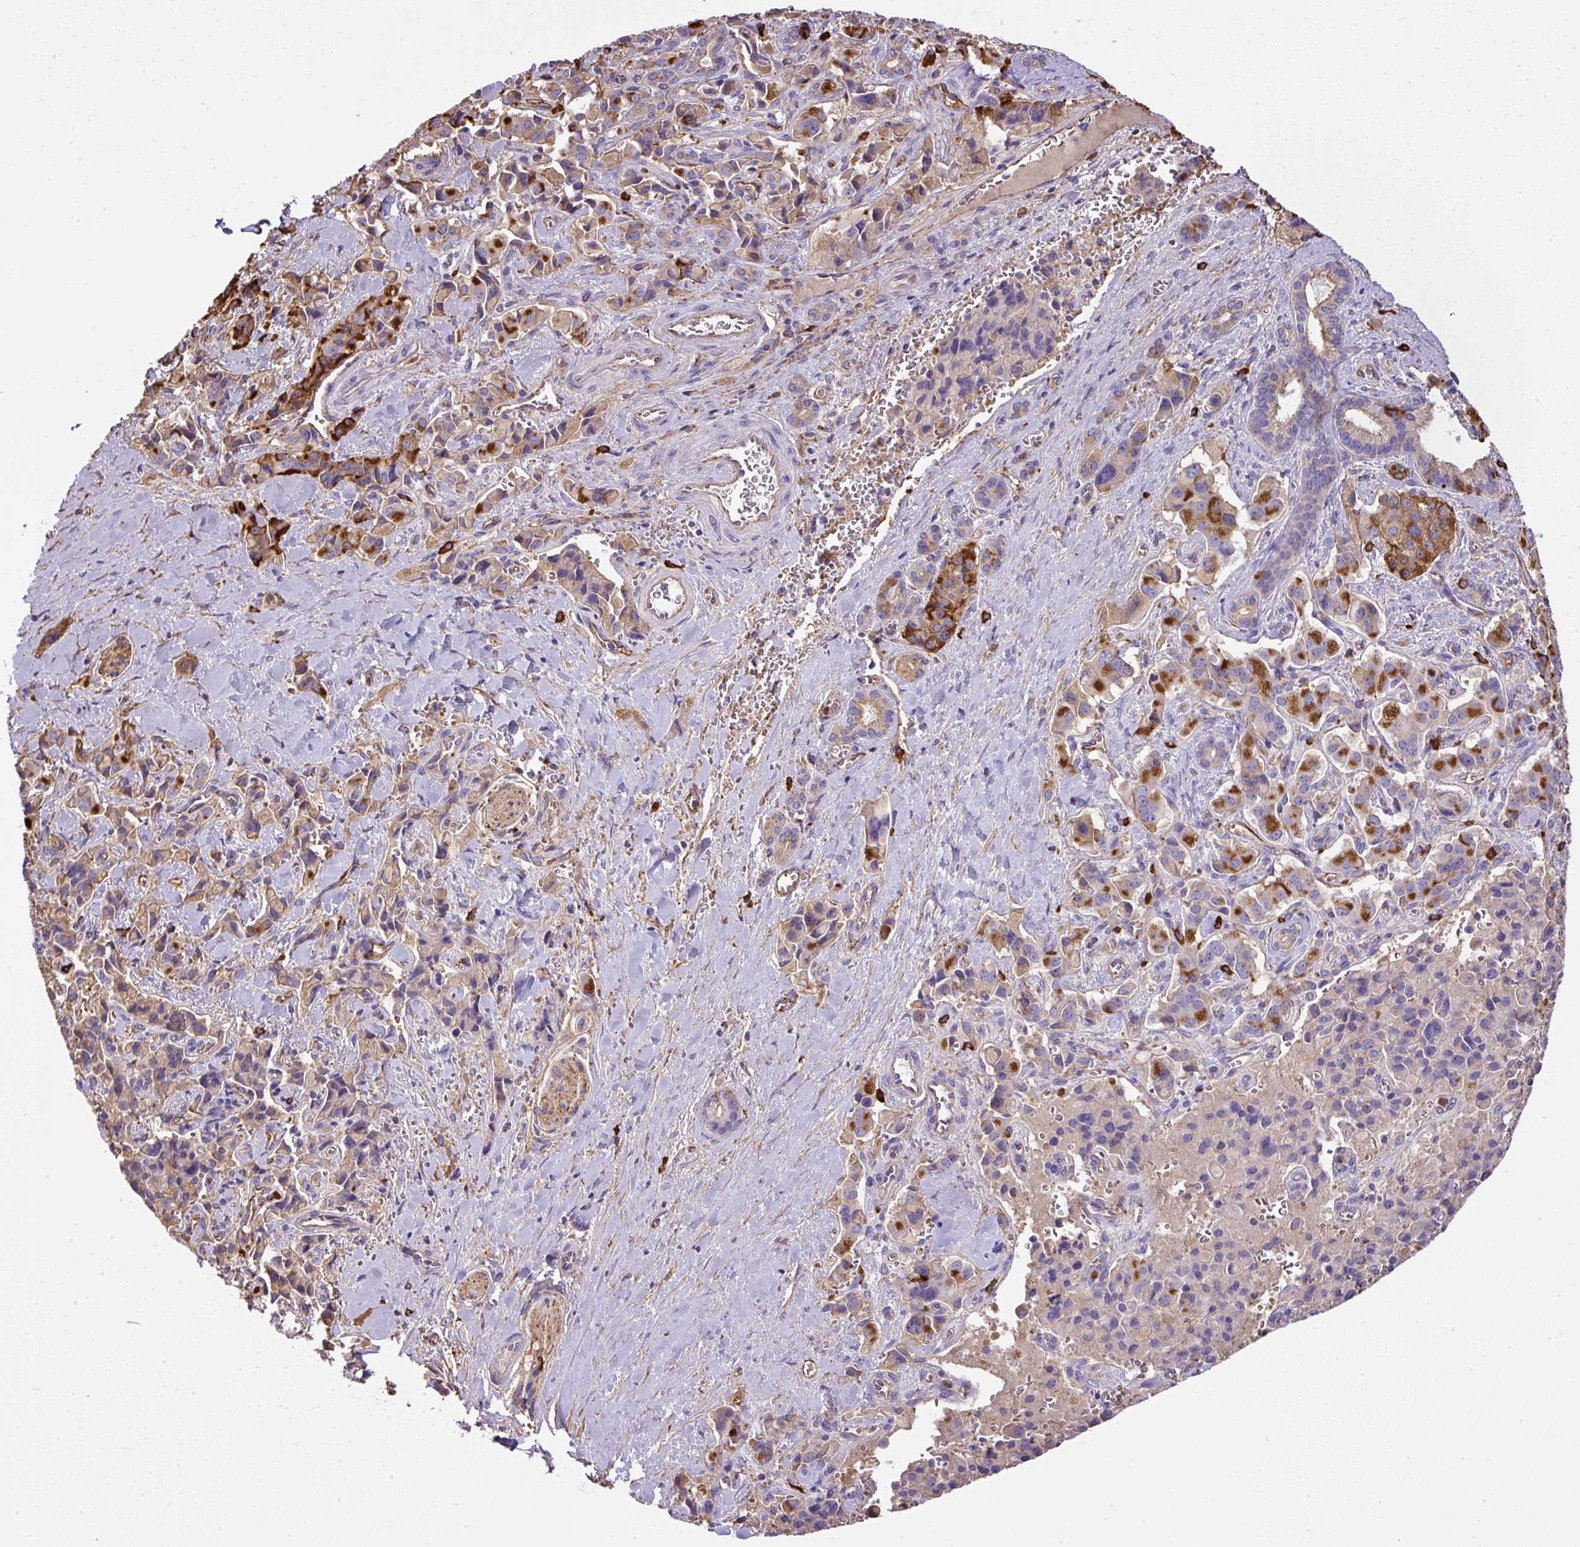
{"staining": {"intensity": "strong", "quantity": "<25%", "location": "cytoplasmic/membranous"}, "tissue": "pancreatic cancer", "cell_type": "Tumor cells", "image_type": "cancer", "snomed": [{"axis": "morphology", "description": "Adenocarcinoma, NOS"}, {"axis": "topography", "description": "Pancreas"}], "caption": "Pancreatic cancer was stained to show a protein in brown. There is medium levels of strong cytoplasmic/membranous positivity in about <25% of tumor cells.", "gene": "MAGEB5", "patient": {"sex": "male", "age": 65}}